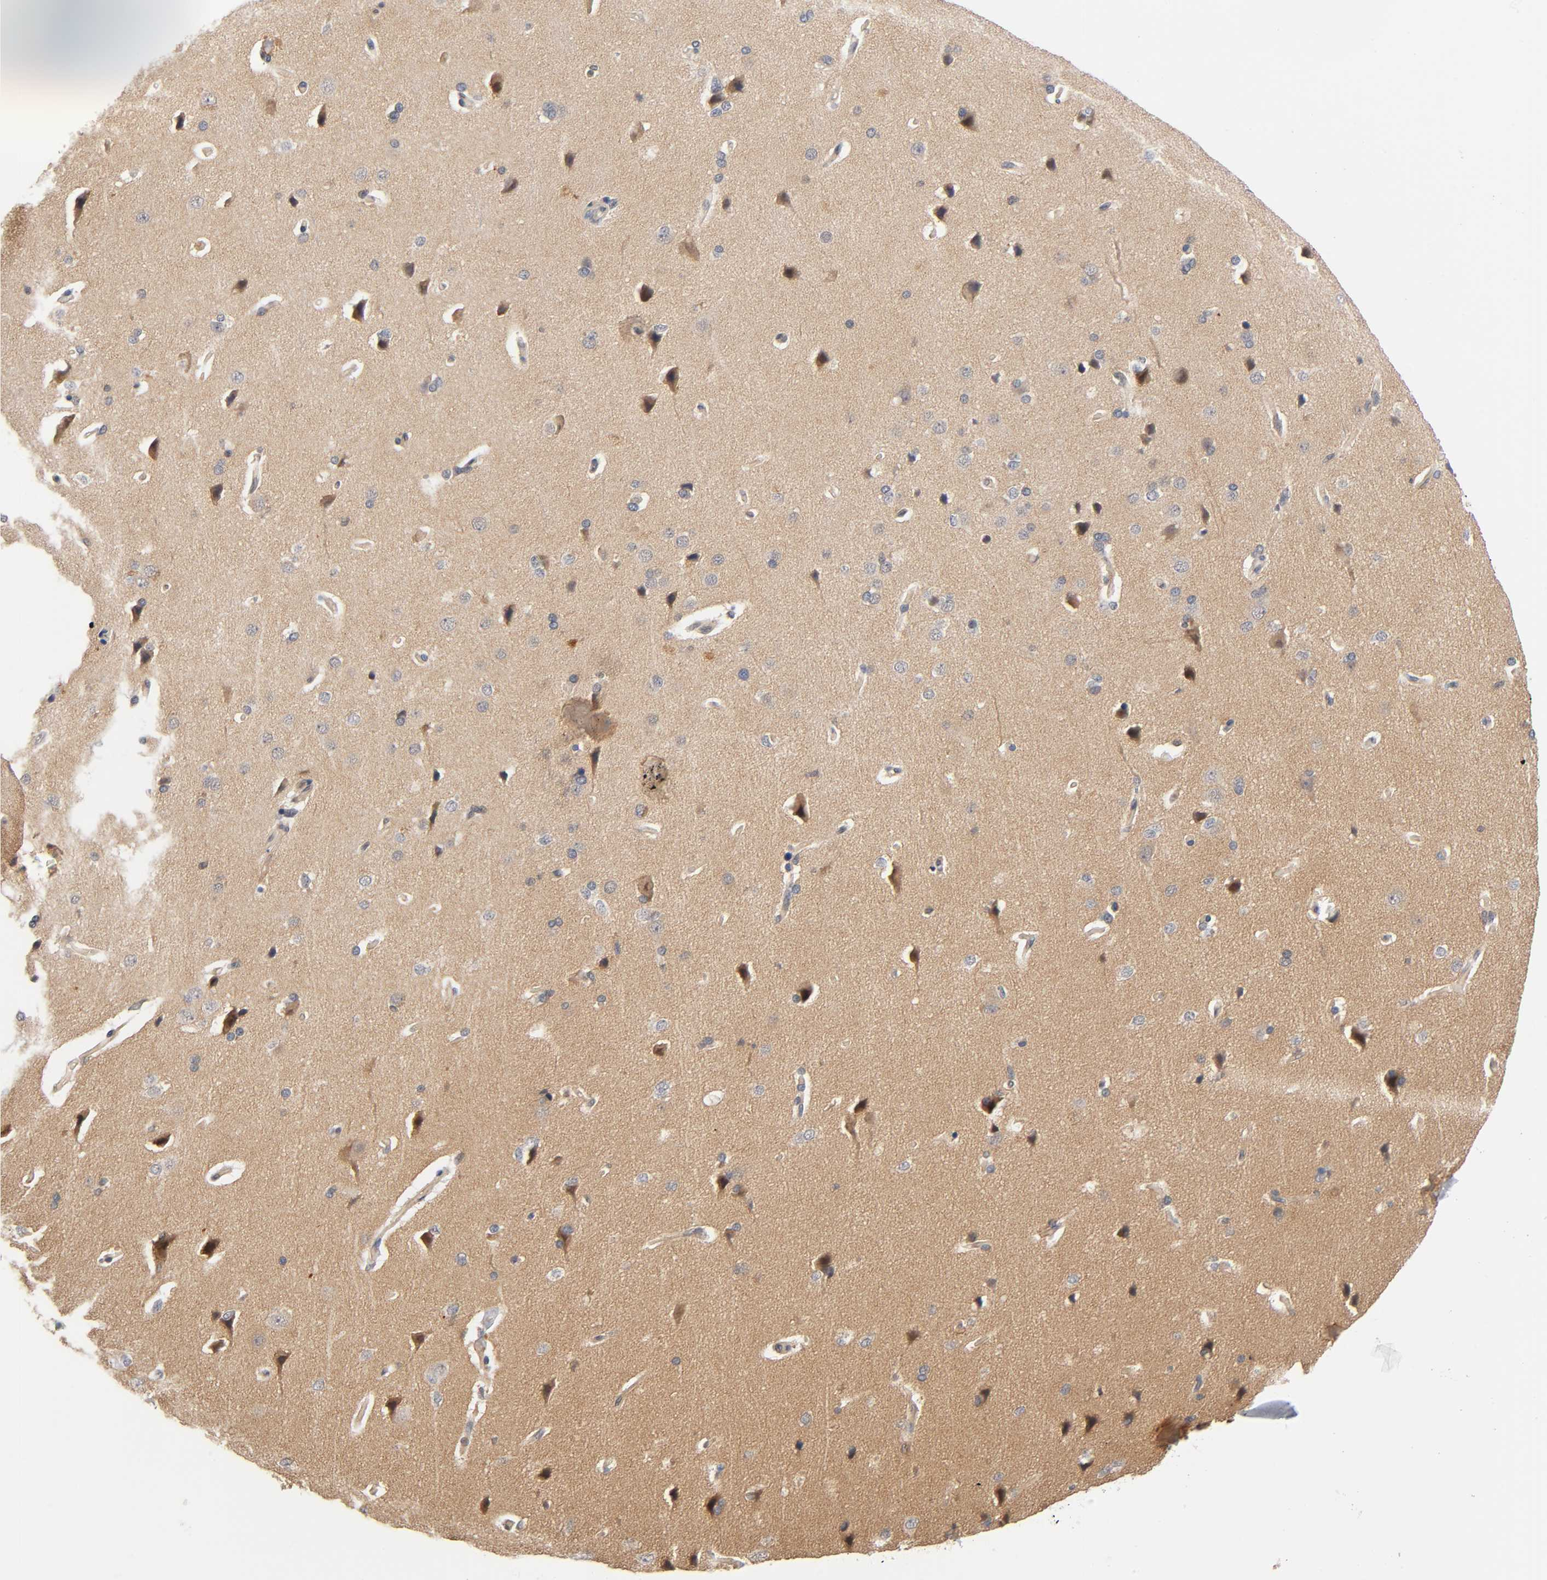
{"staining": {"intensity": "negative", "quantity": "none", "location": "none"}, "tissue": "cerebral cortex", "cell_type": "Endothelial cells", "image_type": "normal", "snomed": [{"axis": "morphology", "description": "Normal tissue, NOS"}, {"axis": "topography", "description": "Cerebral cortex"}], "caption": "The image reveals no significant positivity in endothelial cells of cerebral cortex.", "gene": "PRKAB1", "patient": {"sex": "male", "age": 62}}